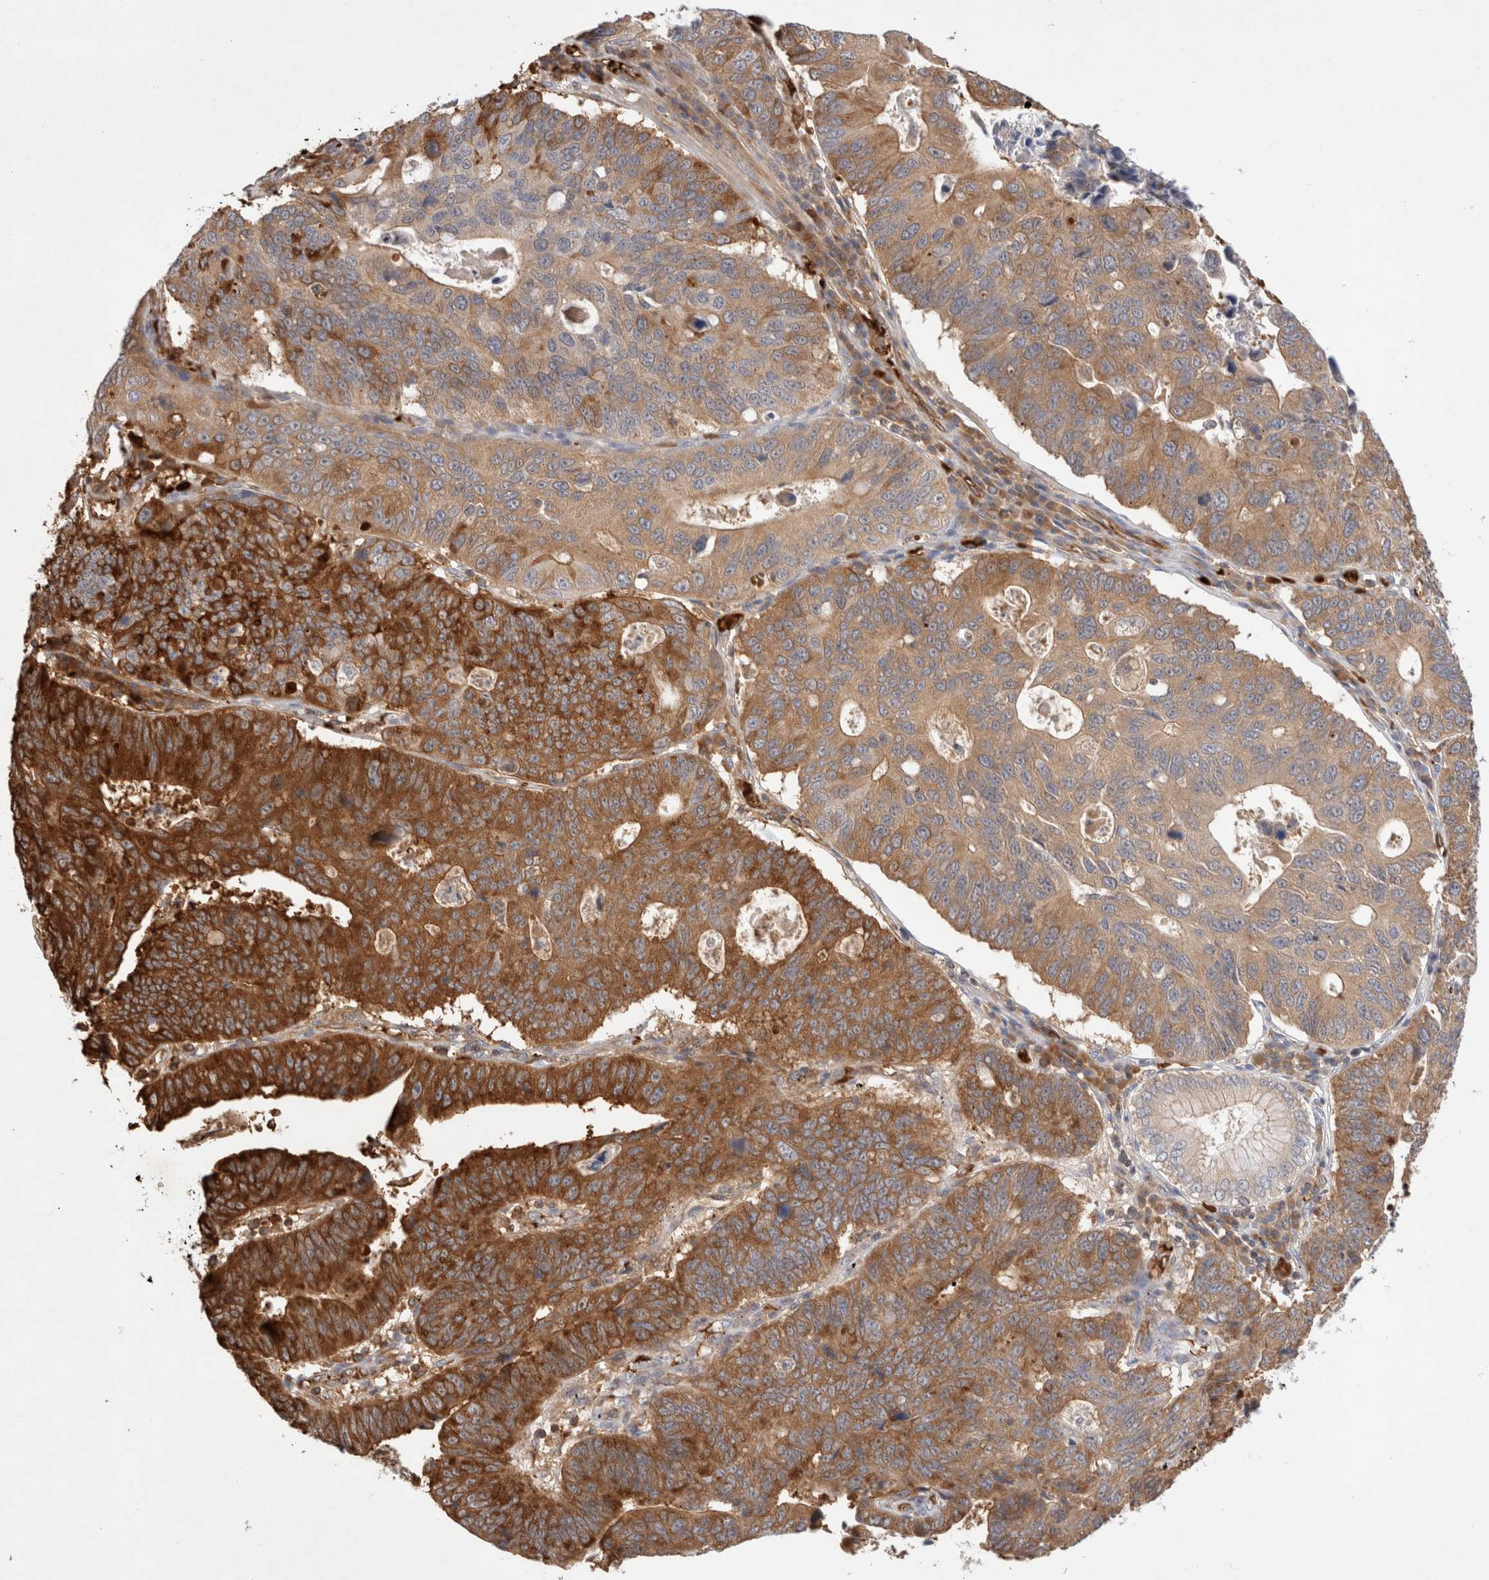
{"staining": {"intensity": "strong", "quantity": ">75%", "location": "cytoplasmic/membranous"}, "tissue": "stomach cancer", "cell_type": "Tumor cells", "image_type": "cancer", "snomed": [{"axis": "morphology", "description": "Adenocarcinoma, NOS"}, {"axis": "topography", "description": "Stomach"}], "caption": "A brown stain labels strong cytoplasmic/membranous positivity of a protein in adenocarcinoma (stomach) tumor cells. (brown staining indicates protein expression, while blue staining denotes nuclei).", "gene": "MST1", "patient": {"sex": "male", "age": 59}}